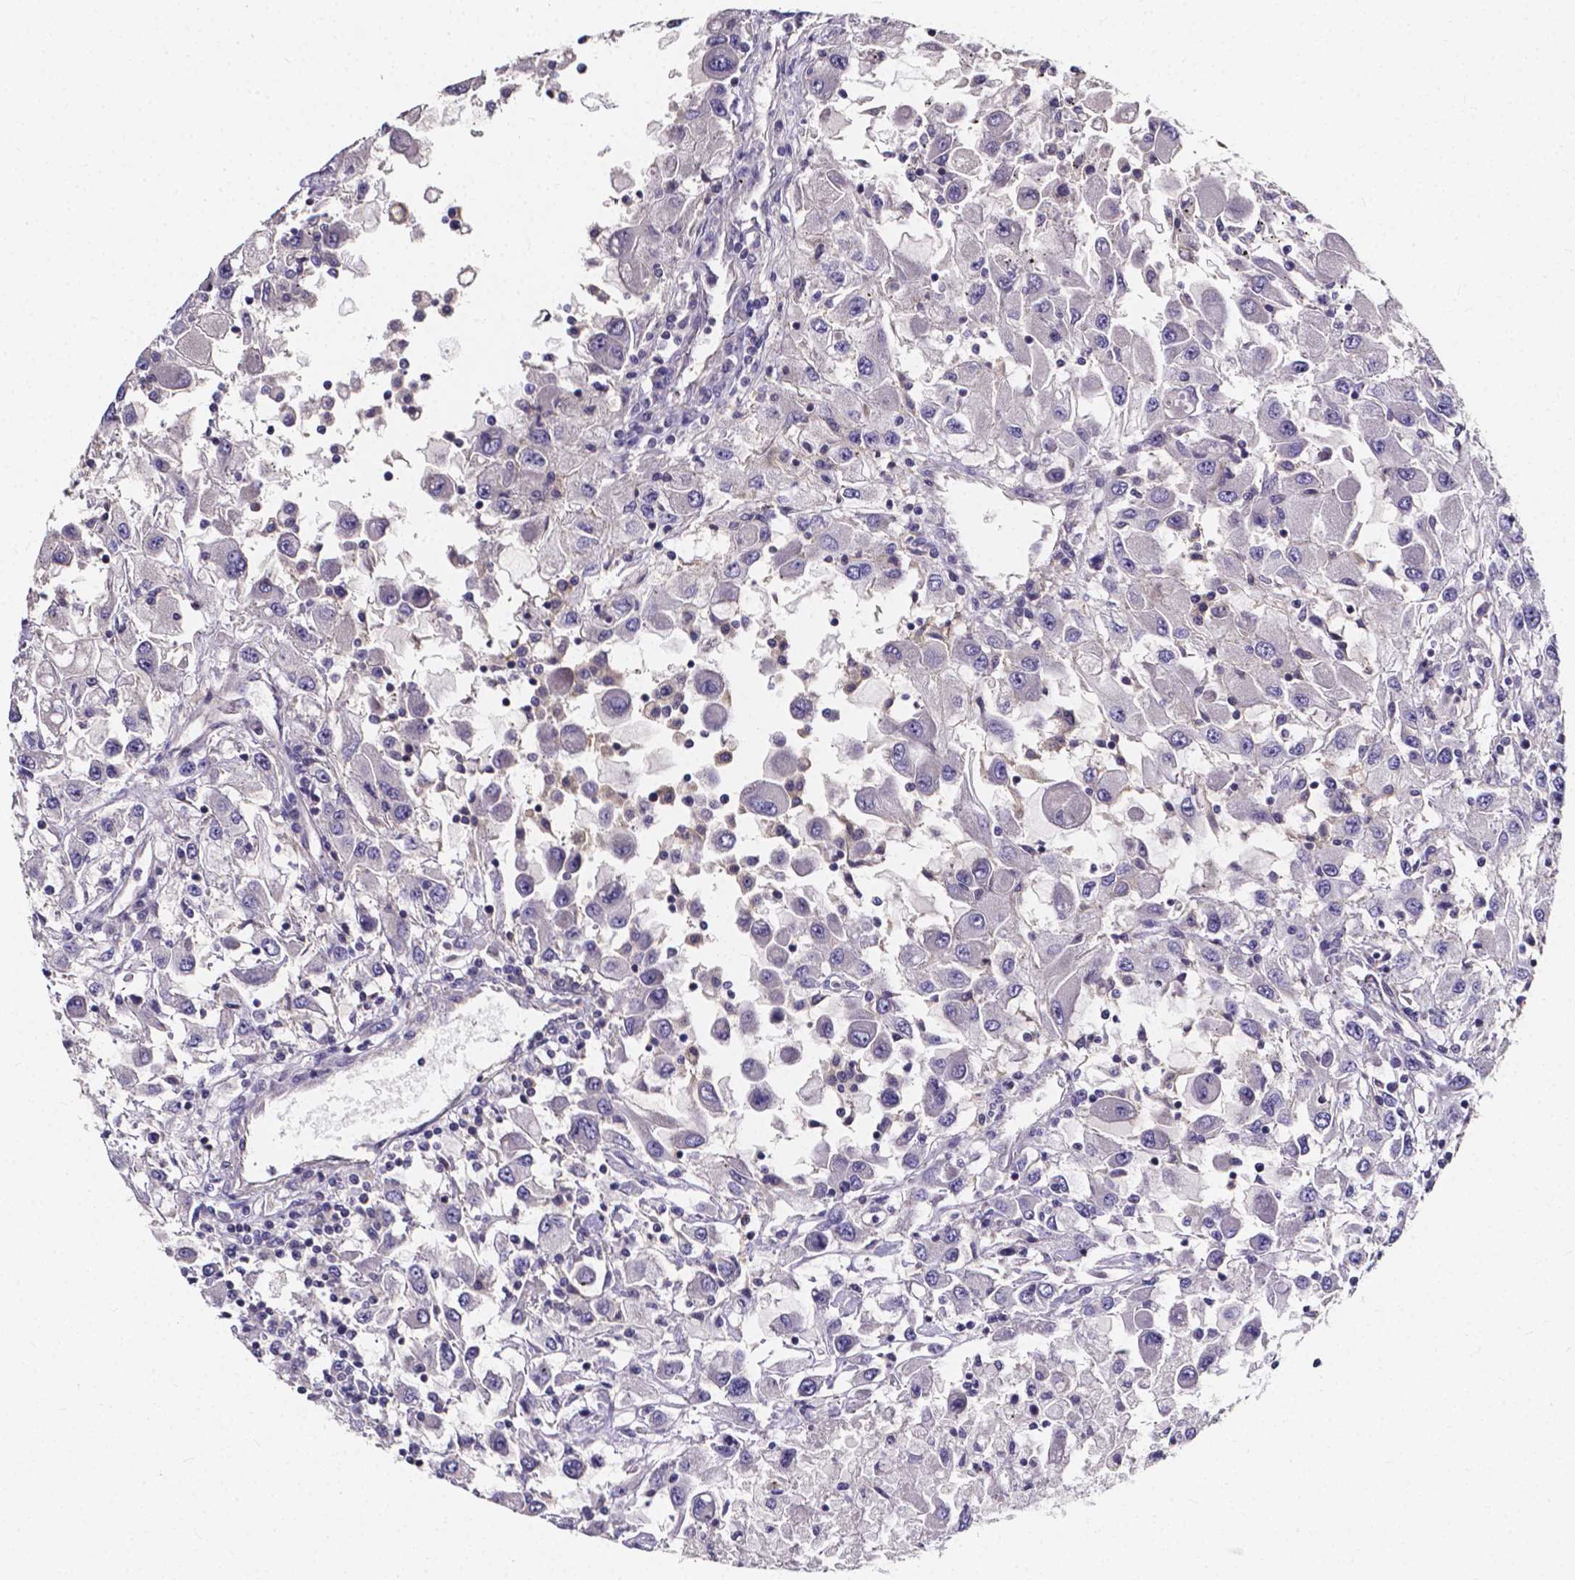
{"staining": {"intensity": "negative", "quantity": "none", "location": "none"}, "tissue": "renal cancer", "cell_type": "Tumor cells", "image_type": "cancer", "snomed": [{"axis": "morphology", "description": "Adenocarcinoma, NOS"}, {"axis": "topography", "description": "Kidney"}], "caption": "This is an immunohistochemistry (IHC) photomicrograph of renal cancer. There is no positivity in tumor cells.", "gene": "THEMIS", "patient": {"sex": "female", "age": 67}}